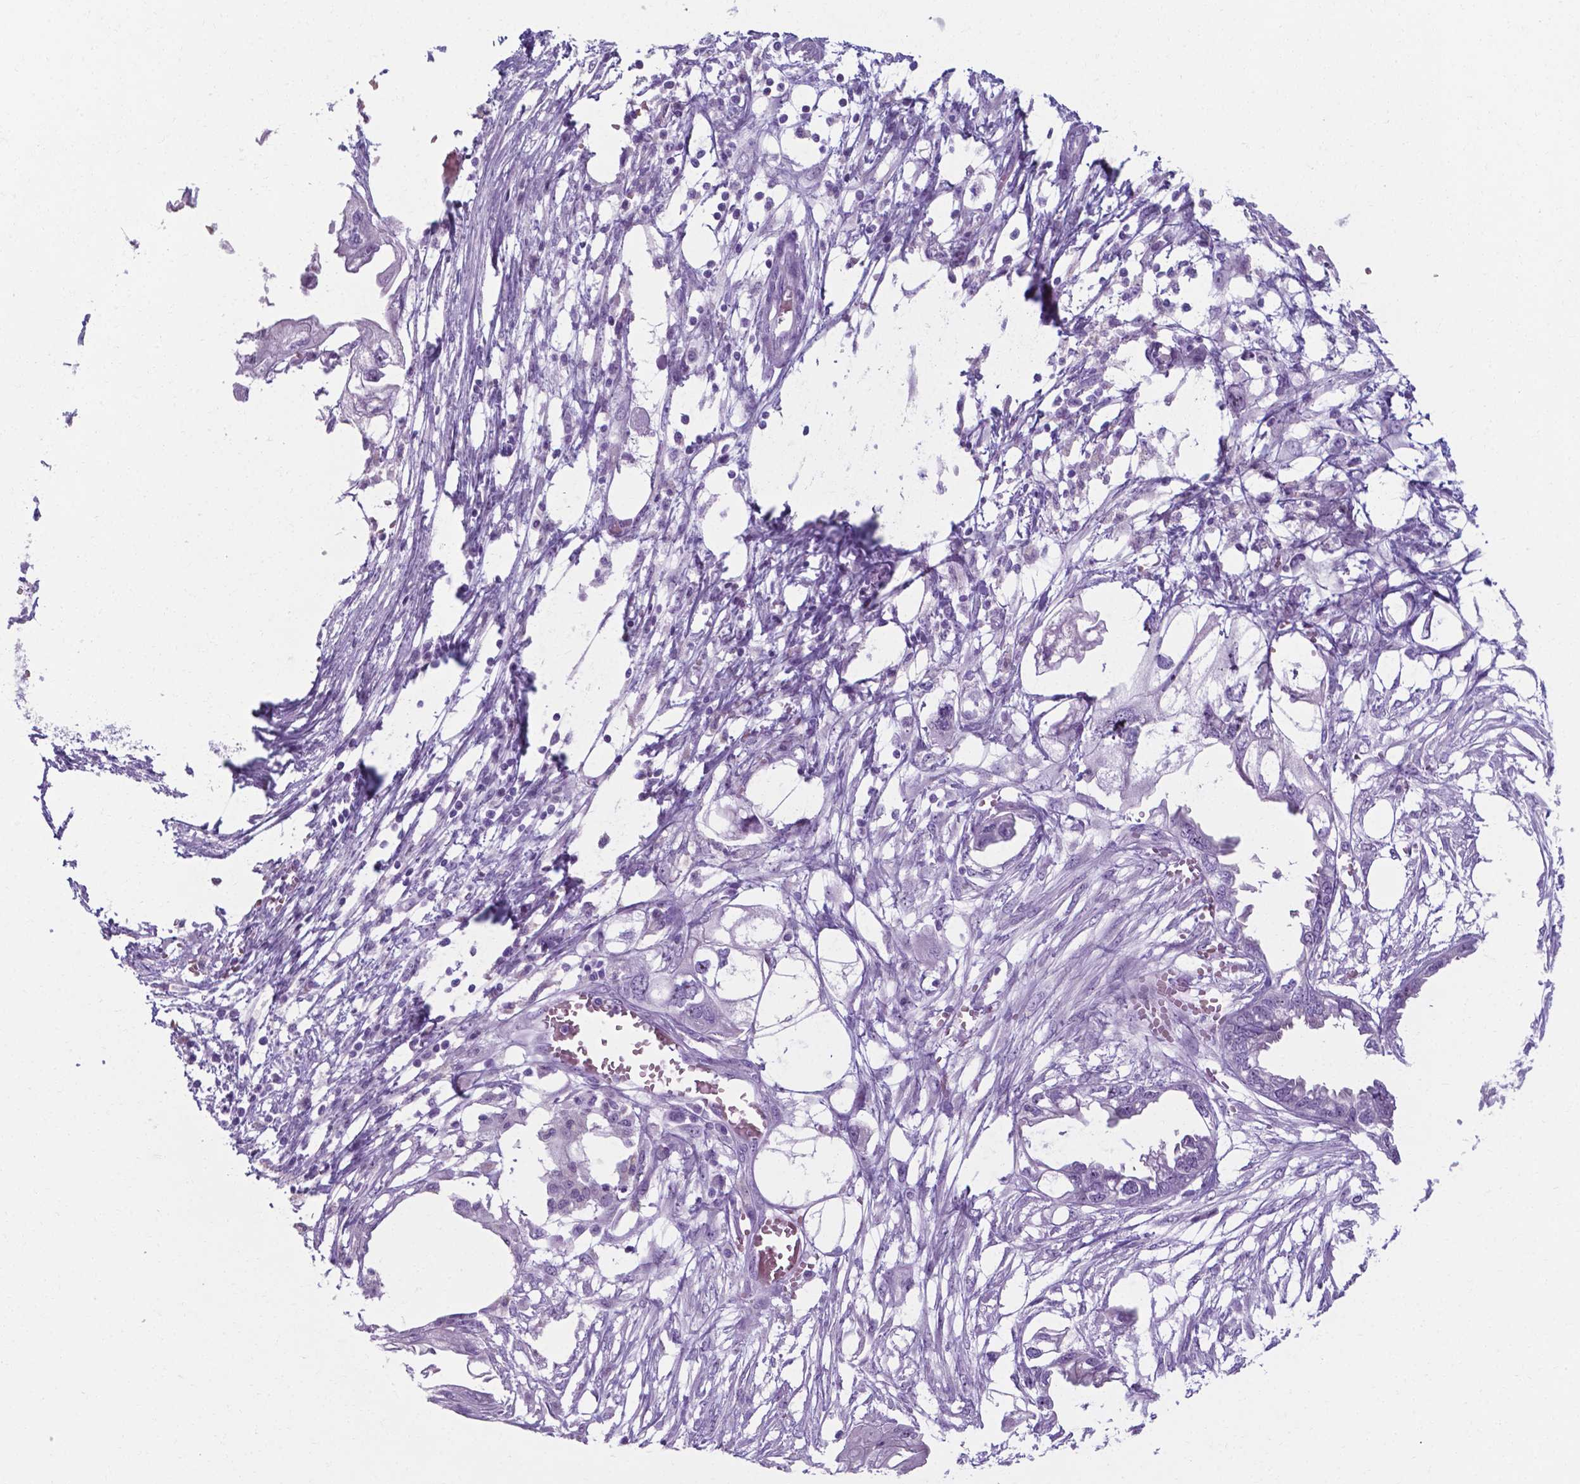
{"staining": {"intensity": "negative", "quantity": "none", "location": "none"}, "tissue": "endometrial cancer", "cell_type": "Tumor cells", "image_type": "cancer", "snomed": [{"axis": "morphology", "description": "Adenocarcinoma, NOS"}, {"axis": "morphology", "description": "Adenocarcinoma, metastatic, NOS"}, {"axis": "topography", "description": "Adipose tissue"}, {"axis": "topography", "description": "Endometrium"}], "caption": "Immunohistochemistry (IHC) of human adenocarcinoma (endometrial) shows no positivity in tumor cells.", "gene": "AP5B1", "patient": {"sex": "female", "age": 67}}